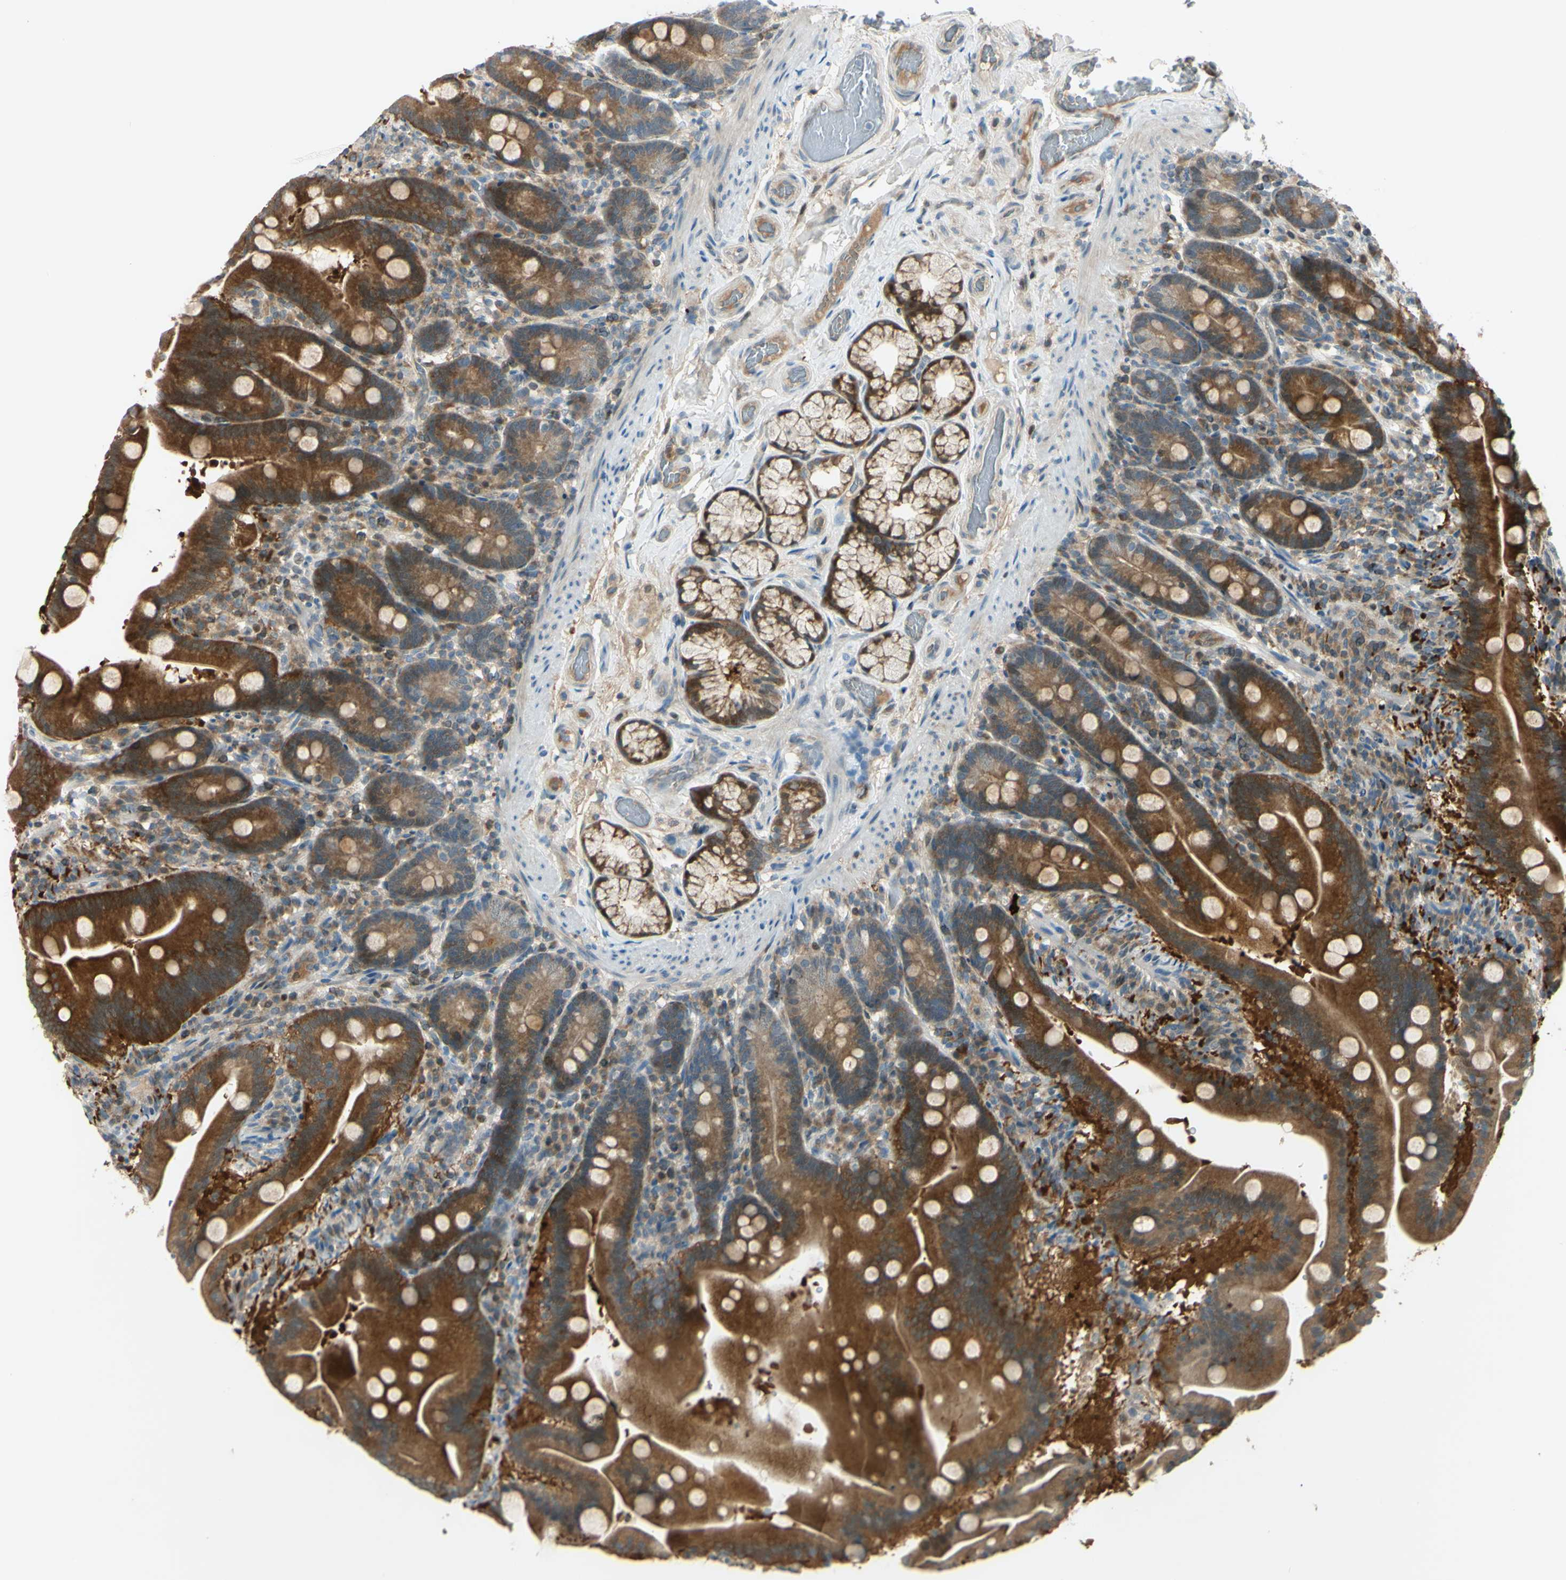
{"staining": {"intensity": "strong", "quantity": ">75%", "location": "cytoplasmic/membranous"}, "tissue": "duodenum", "cell_type": "Glandular cells", "image_type": "normal", "snomed": [{"axis": "morphology", "description": "Normal tissue, NOS"}, {"axis": "topography", "description": "Duodenum"}], "caption": "A brown stain labels strong cytoplasmic/membranous expression of a protein in glandular cells of unremarkable duodenum. (DAB (3,3'-diaminobenzidine) IHC with brightfield microscopy, high magnification).", "gene": "C1orf159", "patient": {"sex": "male", "age": 54}}